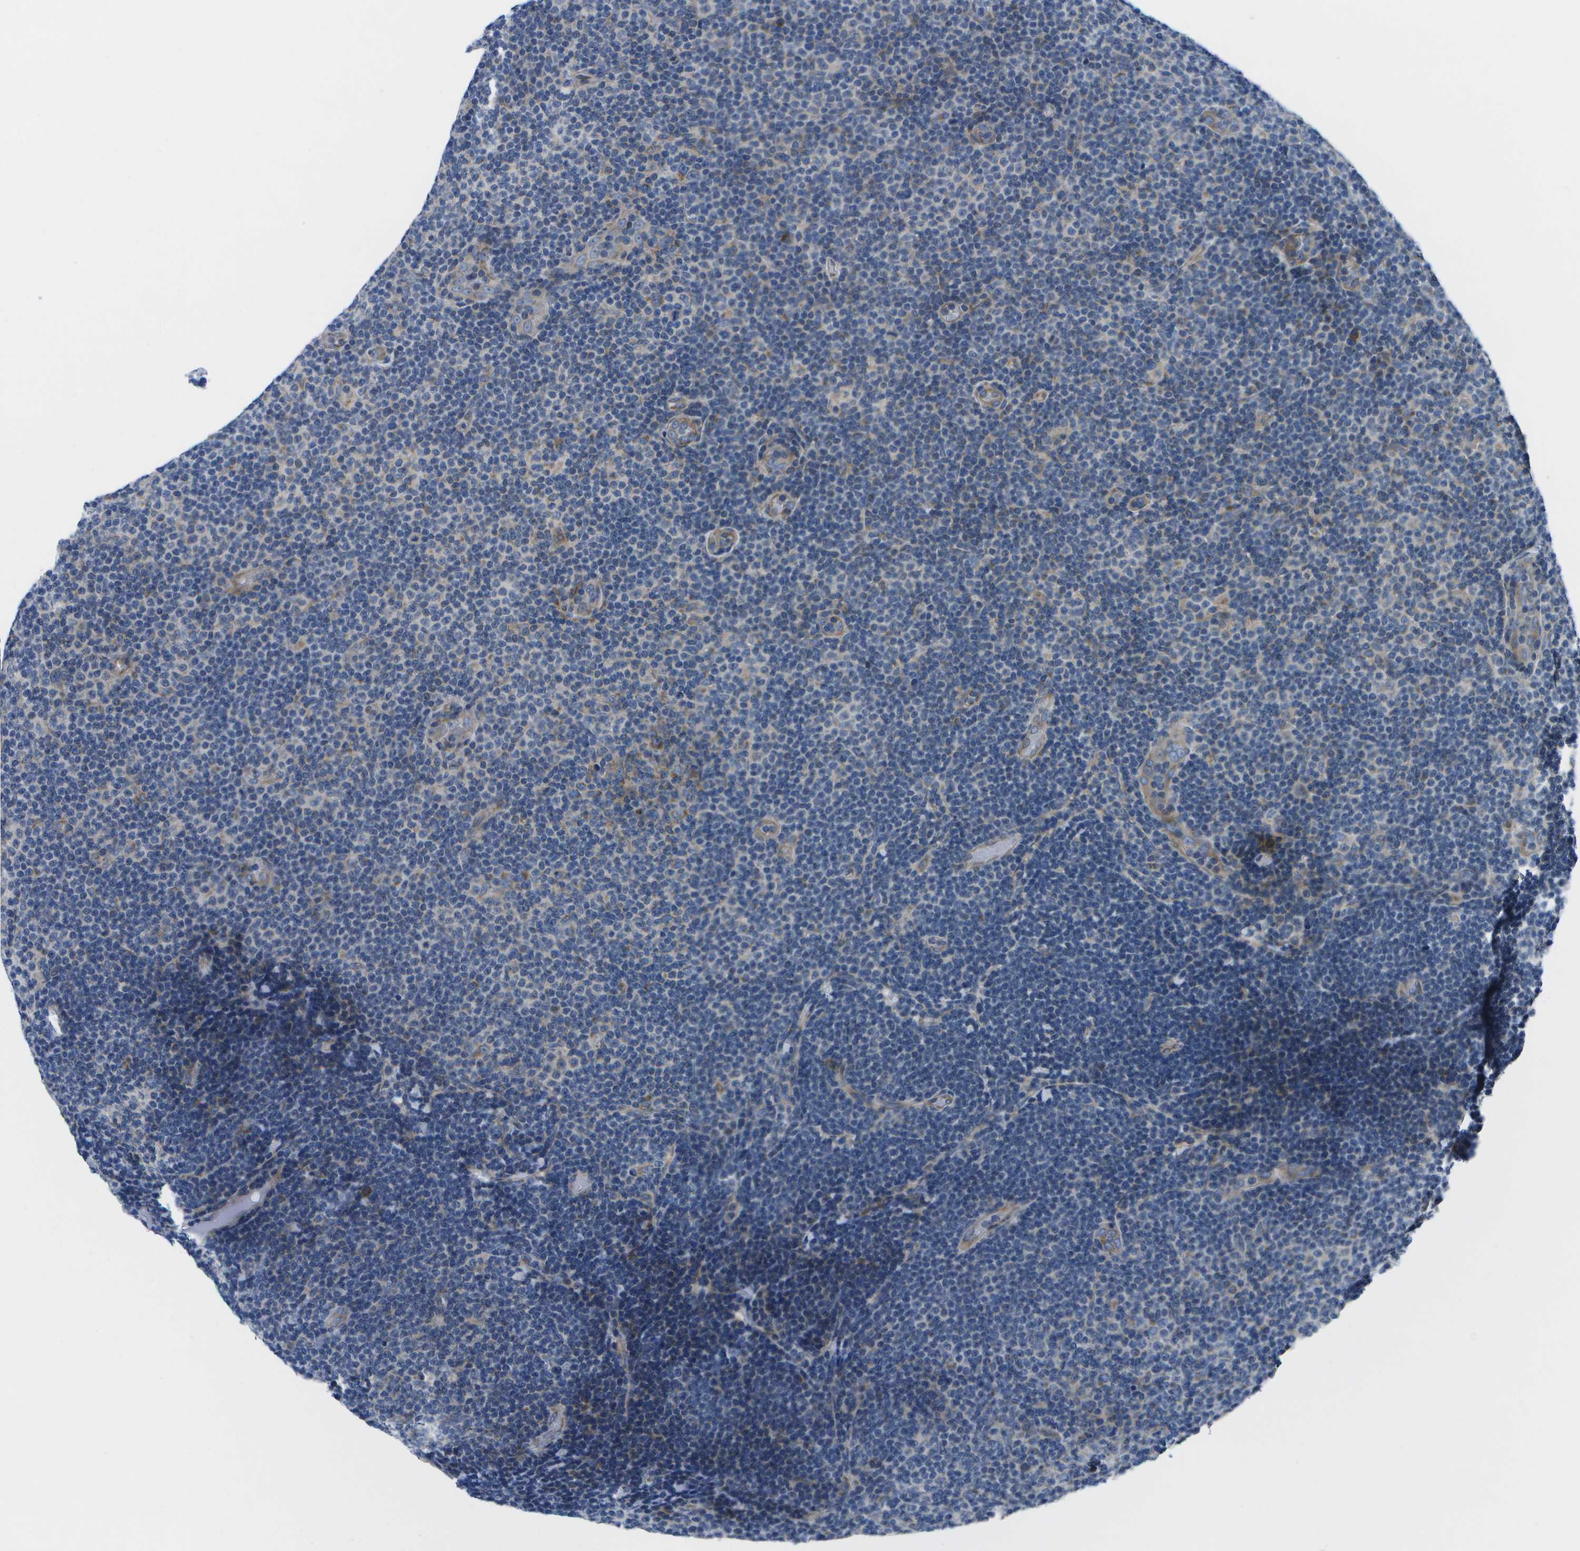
{"staining": {"intensity": "weak", "quantity": "<25%", "location": "cytoplasmic/membranous"}, "tissue": "lymphoma", "cell_type": "Tumor cells", "image_type": "cancer", "snomed": [{"axis": "morphology", "description": "Malignant lymphoma, non-Hodgkin's type, Low grade"}, {"axis": "topography", "description": "Lymph node"}], "caption": "This is an immunohistochemistry histopathology image of human low-grade malignant lymphoma, non-Hodgkin's type. There is no staining in tumor cells.", "gene": "GDF5", "patient": {"sex": "male", "age": 83}}